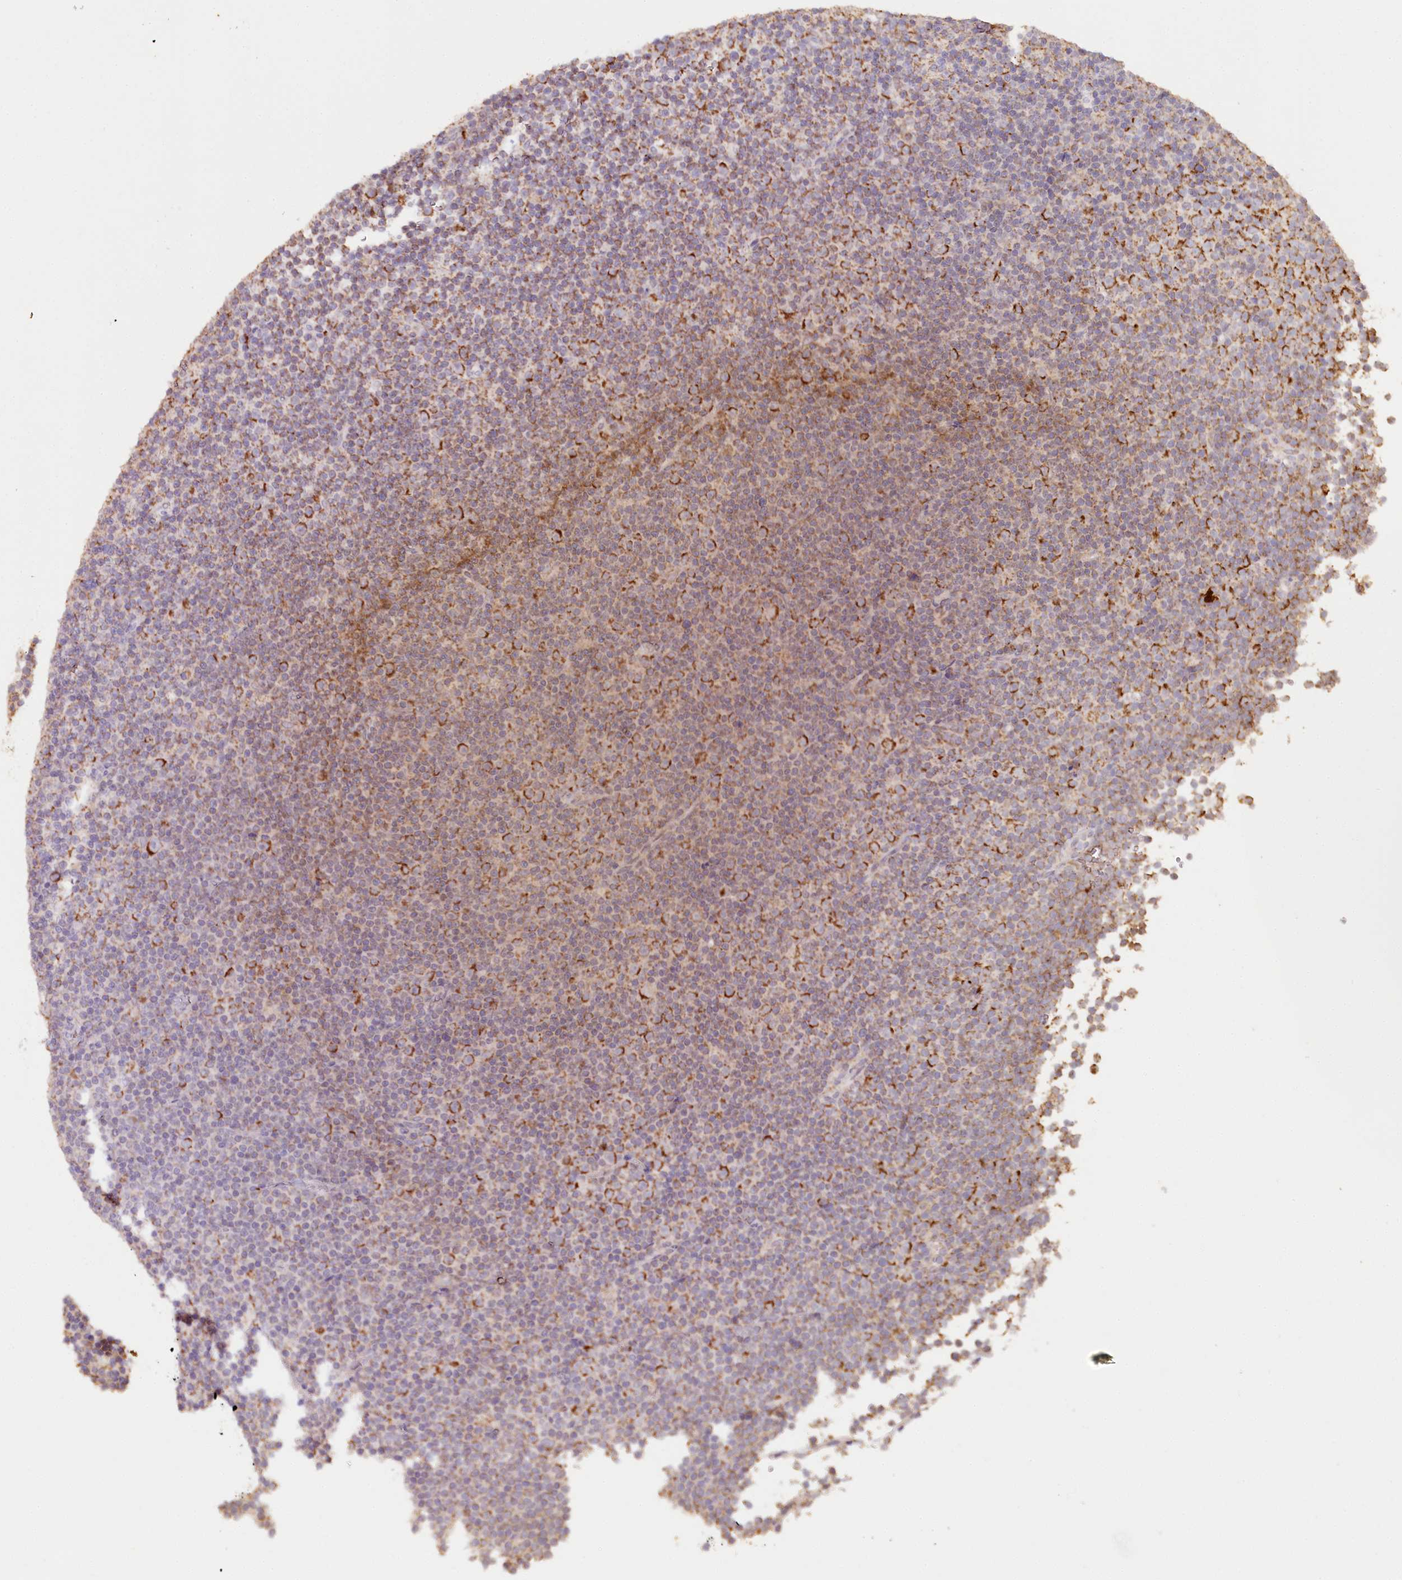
{"staining": {"intensity": "moderate", "quantity": "25%-75%", "location": "cytoplasmic/membranous"}, "tissue": "lymphoma", "cell_type": "Tumor cells", "image_type": "cancer", "snomed": [{"axis": "morphology", "description": "Malignant lymphoma, non-Hodgkin's type, Low grade"}, {"axis": "topography", "description": "Lymph node"}], "caption": "A brown stain shows moderate cytoplasmic/membranous staining of a protein in low-grade malignant lymphoma, non-Hodgkin's type tumor cells. The staining was performed using DAB (3,3'-diaminobenzidine) to visualize the protein expression in brown, while the nuclei were stained in blue with hematoxylin (Magnification: 20x).", "gene": "MMP25", "patient": {"sex": "female", "age": 67}}